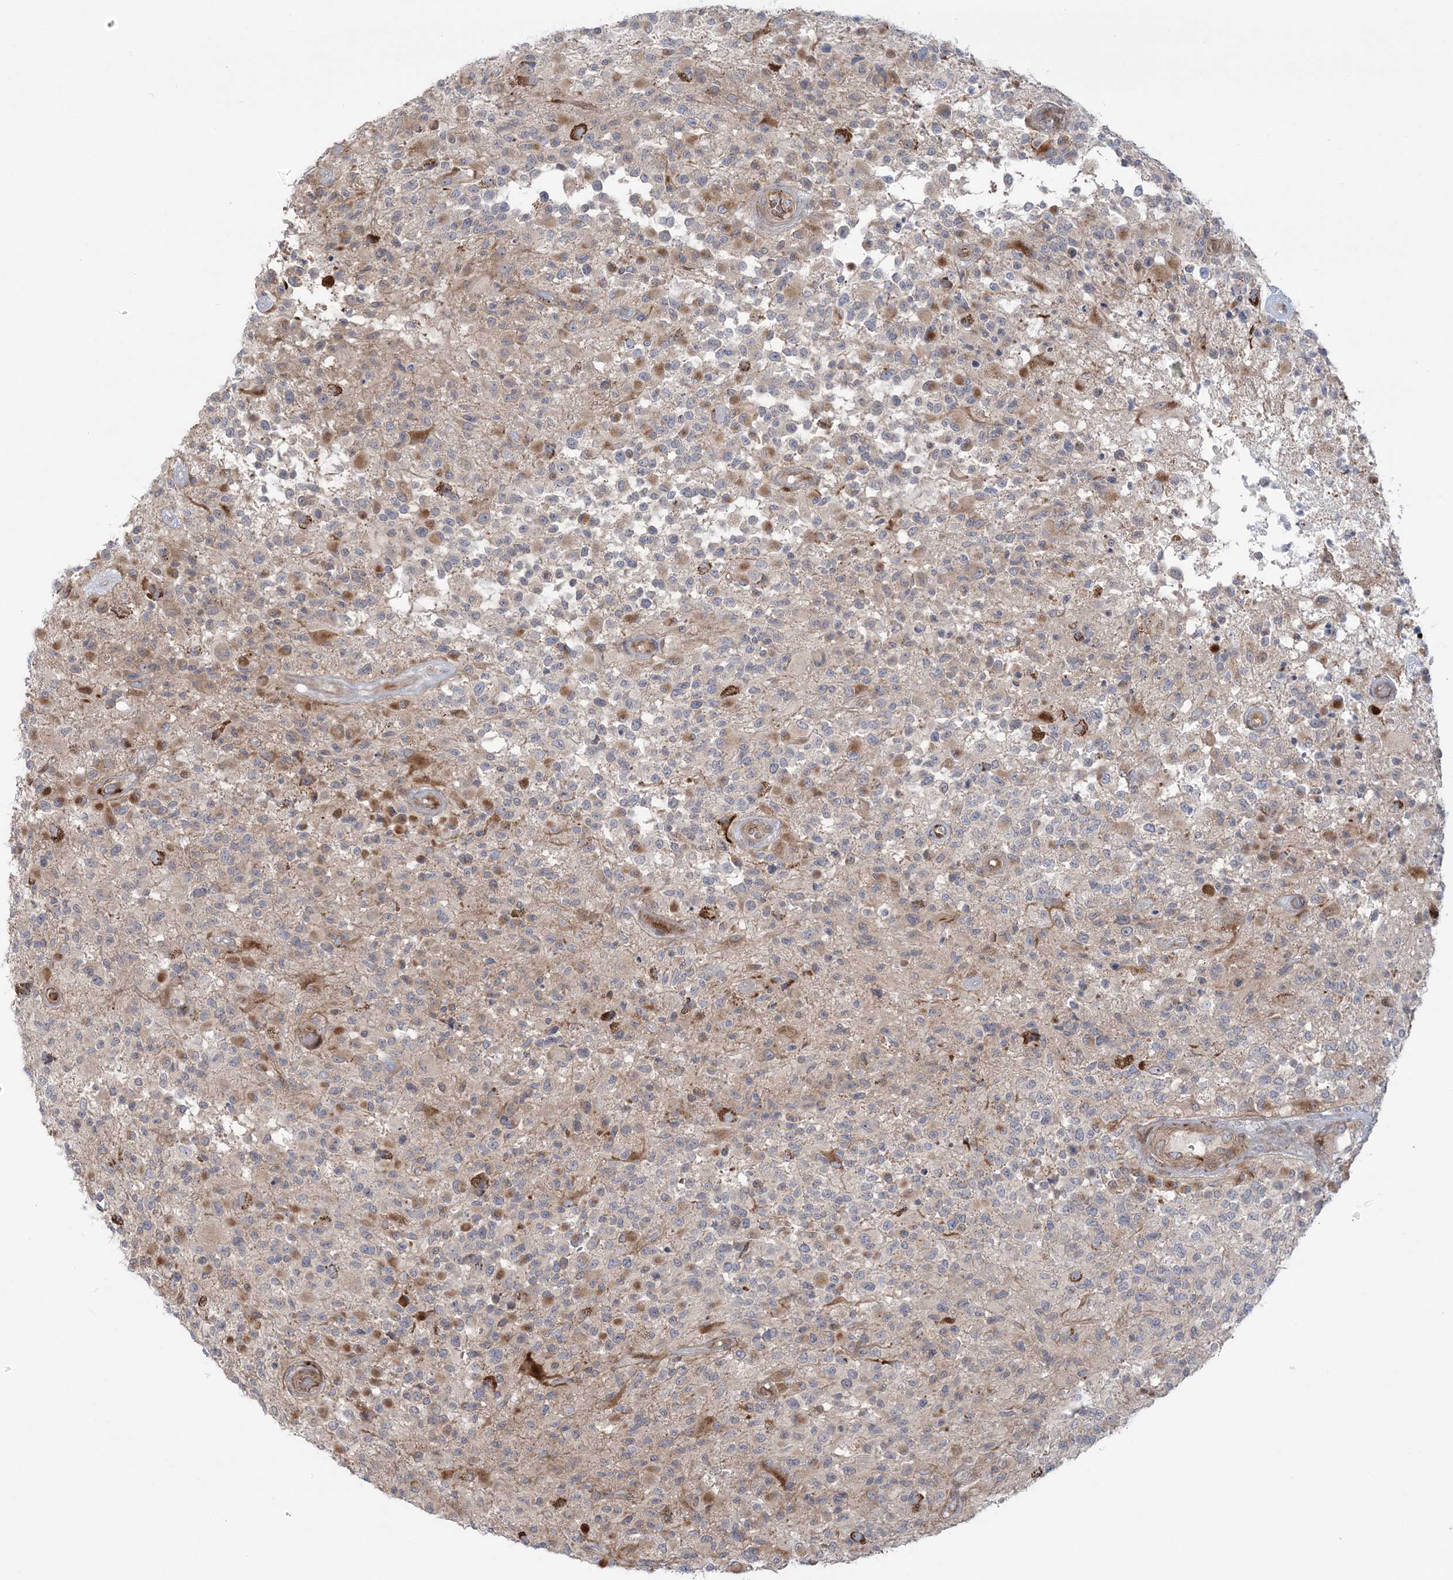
{"staining": {"intensity": "weak", "quantity": "<25%", "location": "cytoplasmic/membranous"}, "tissue": "glioma", "cell_type": "Tumor cells", "image_type": "cancer", "snomed": [{"axis": "morphology", "description": "Glioma, malignant, High grade"}, {"axis": "morphology", "description": "Glioblastoma, NOS"}, {"axis": "topography", "description": "Brain"}], "caption": "The IHC micrograph has no significant positivity in tumor cells of malignant high-grade glioma tissue.", "gene": "NUDT9", "patient": {"sex": "male", "age": 60}}